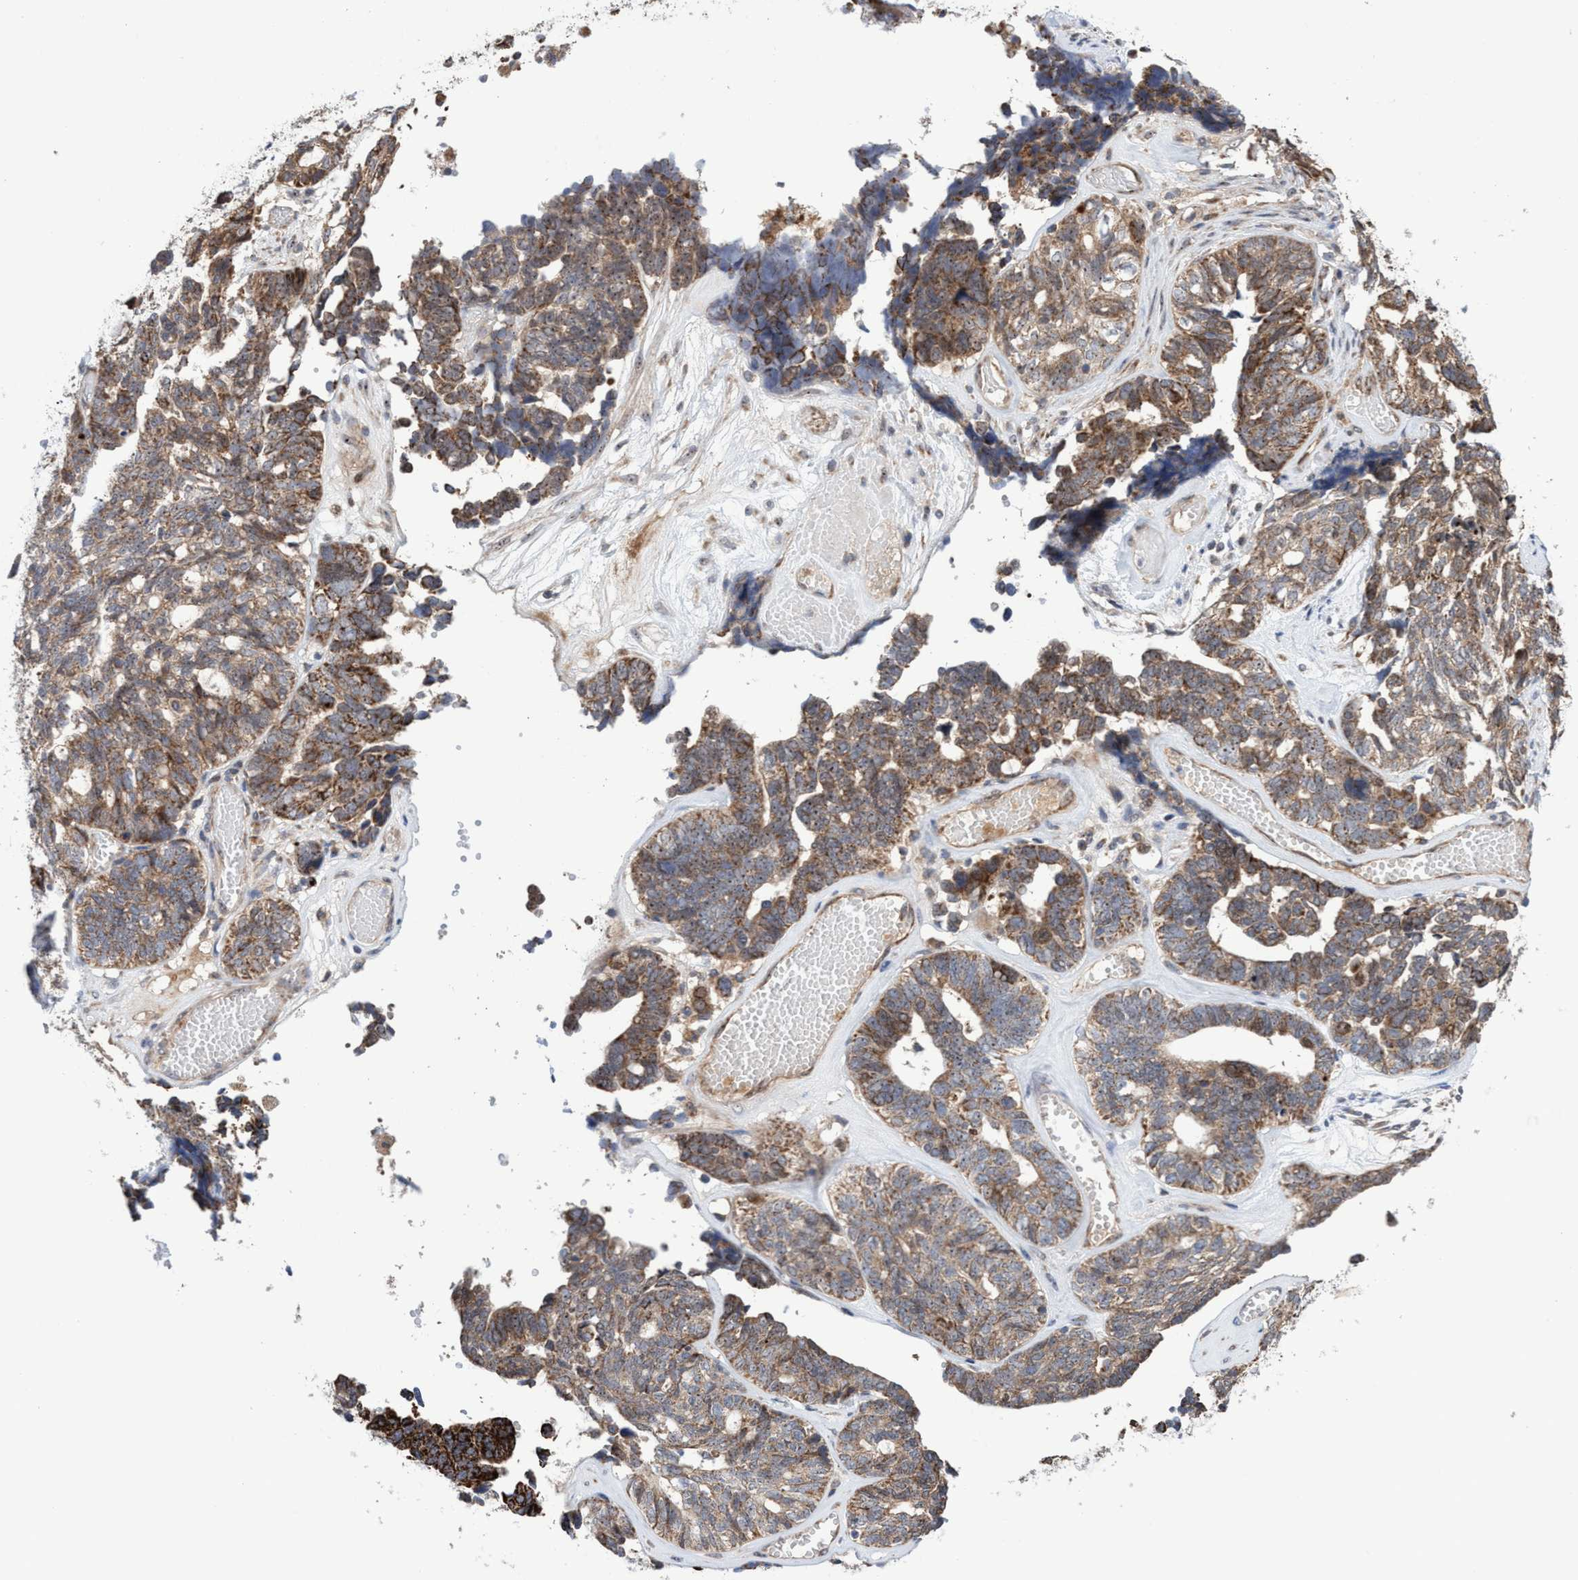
{"staining": {"intensity": "moderate", "quantity": ">75%", "location": "cytoplasmic/membranous,nuclear"}, "tissue": "ovarian cancer", "cell_type": "Tumor cells", "image_type": "cancer", "snomed": [{"axis": "morphology", "description": "Cystadenocarcinoma, serous, NOS"}, {"axis": "topography", "description": "Ovary"}], "caption": "Immunohistochemistry (IHC) photomicrograph of ovarian cancer (serous cystadenocarcinoma) stained for a protein (brown), which reveals medium levels of moderate cytoplasmic/membranous and nuclear expression in about >75% of tumor cells.", "gene": "P2RY14", "patient": {"sex": "female", "age": 79}}